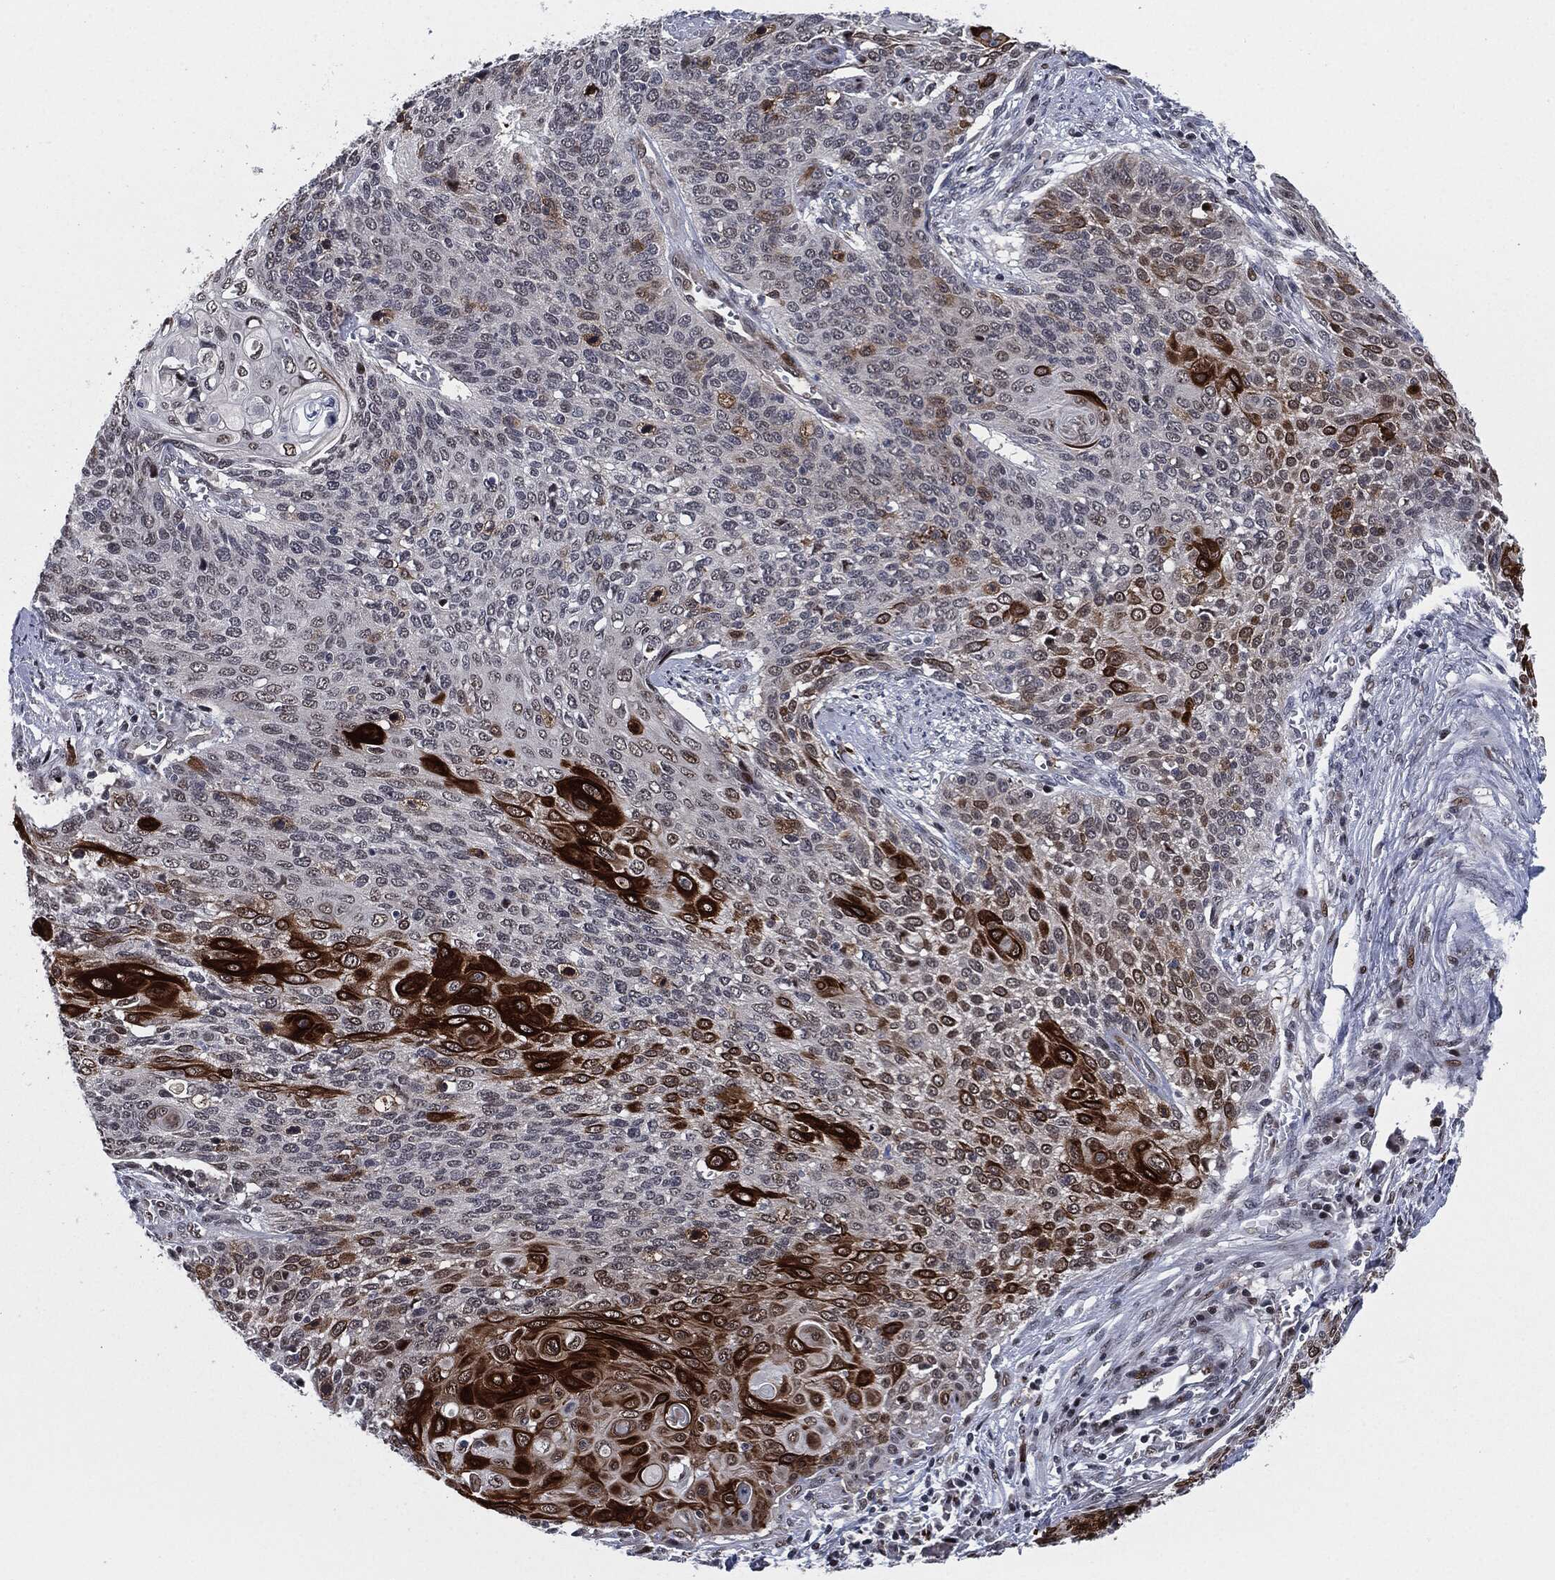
{"staining": {"intensity": "strong", "quantity": "<25%", "location": "cytoplasmic/membranous"}, "tissue": "cervical cancer", "cell_type": "Tumor cells", "image_type": "cancer", "snomed": [{"axis": "morphology", "description": "Squamous cell carcinoma, NOS"}, {"axis": "topography", "description": "Cervix"}], "caption": "Protein staining exhibits strong cytoplasmic/membranous expression in about <25% of tumor cells in cervical cancer (squamous cell carcinoma).", "gene": "AKT2", "patient": {"sex": "female", "age": 39}}